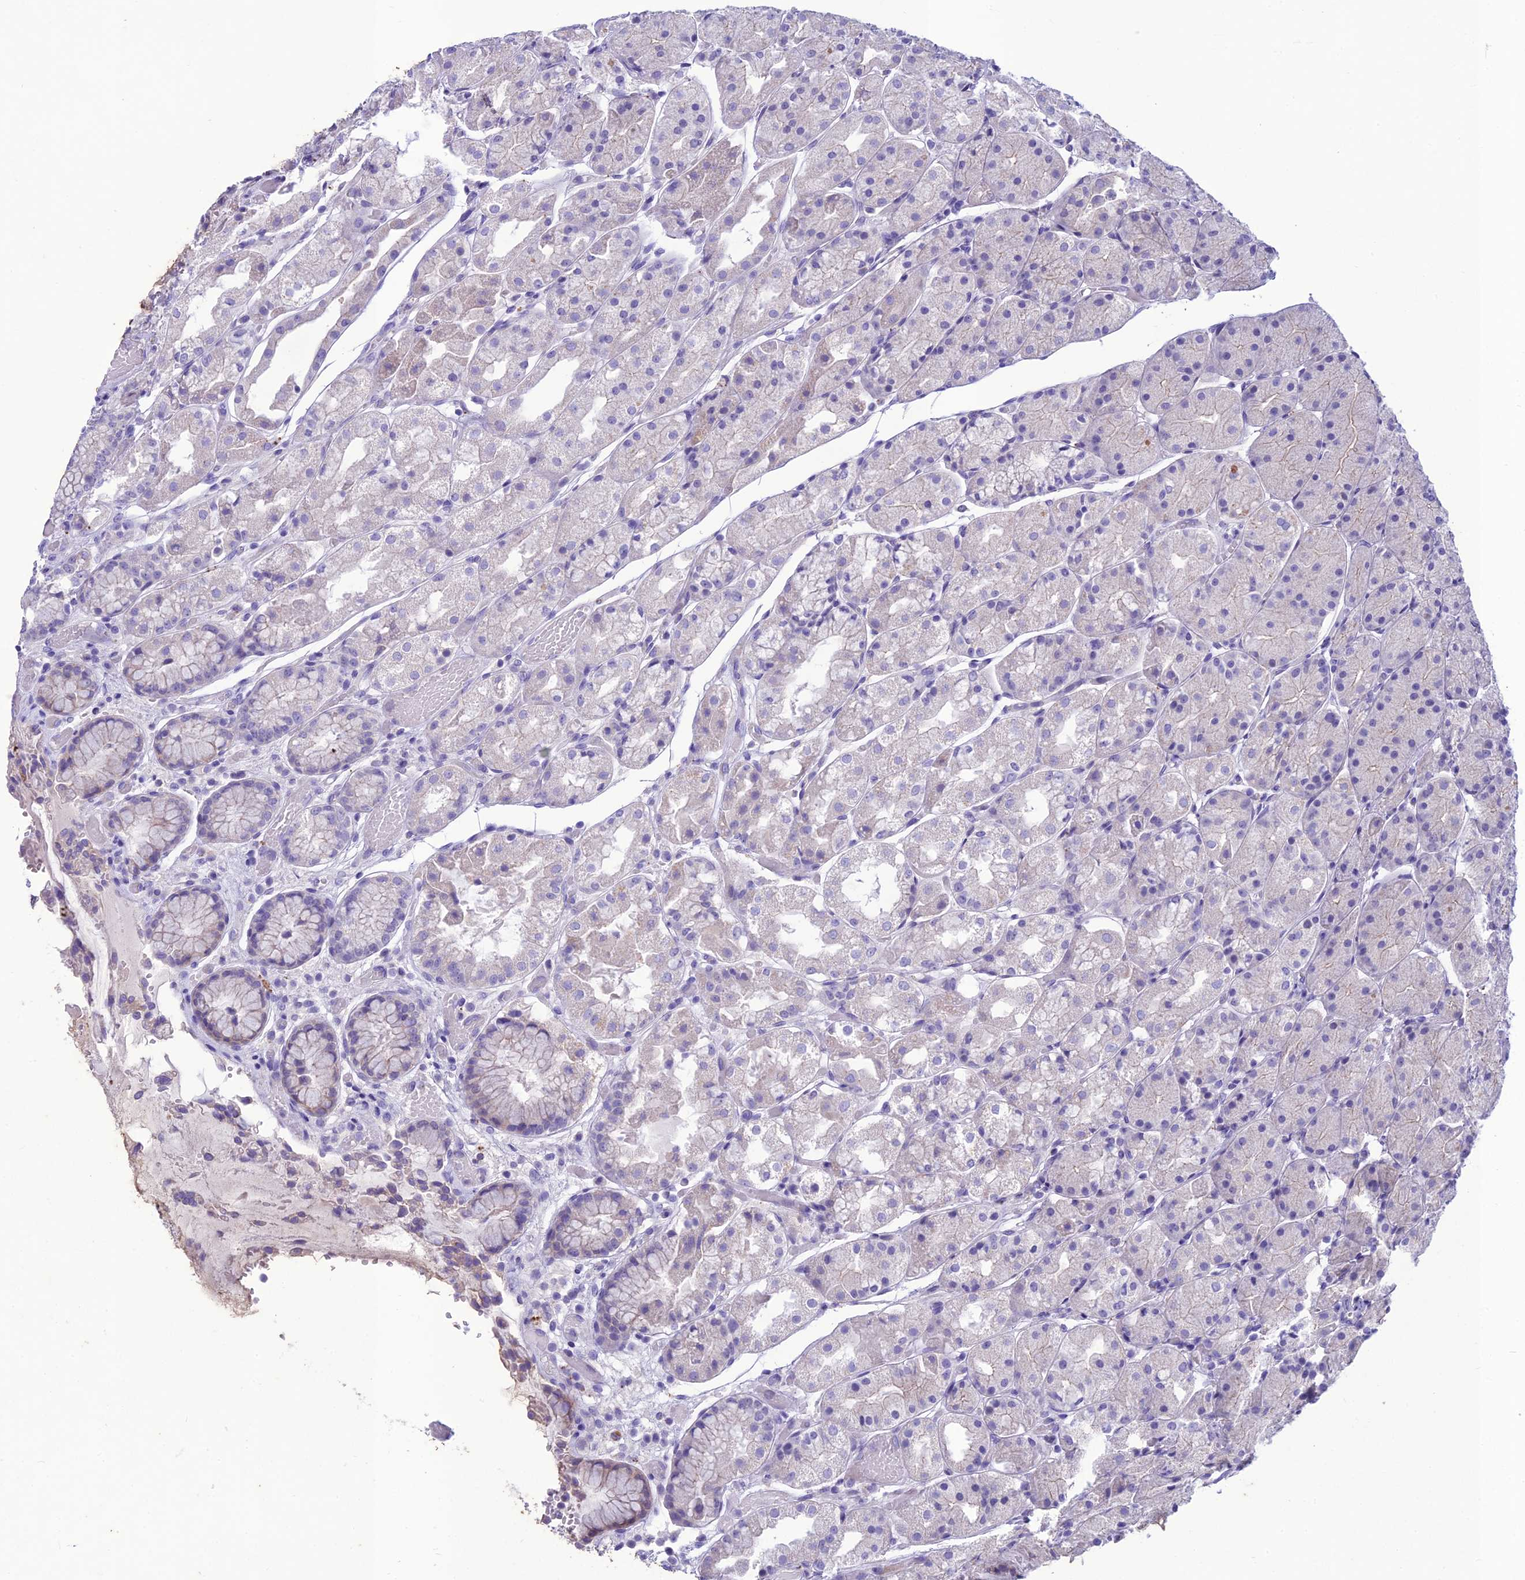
{"staining": {"intensity": "moderate", "quantity": "<25%", "location": "cytoplasmic/membranous"}, "tissue": "stomach", "cell_type": "Glandular cells", "image_type": "normal", "snomed": [{"axis": "morphology", "description": "Normal tissue, NOS"}, {"axis": "topography", "description": "Stomach, upper"}], "caption": "Immunohistochemistry micrograph of unremarkable stomach: human stomach stained using immunohistochemistry exhibits low levels of moderate protein expression localized specifically in the cytoplasmic/membranous of glandular cells, appearing as a cytoplasmic/membranous brown color.", "gene": "IFT172", "patient": {"sex": "male", "age": 72}}